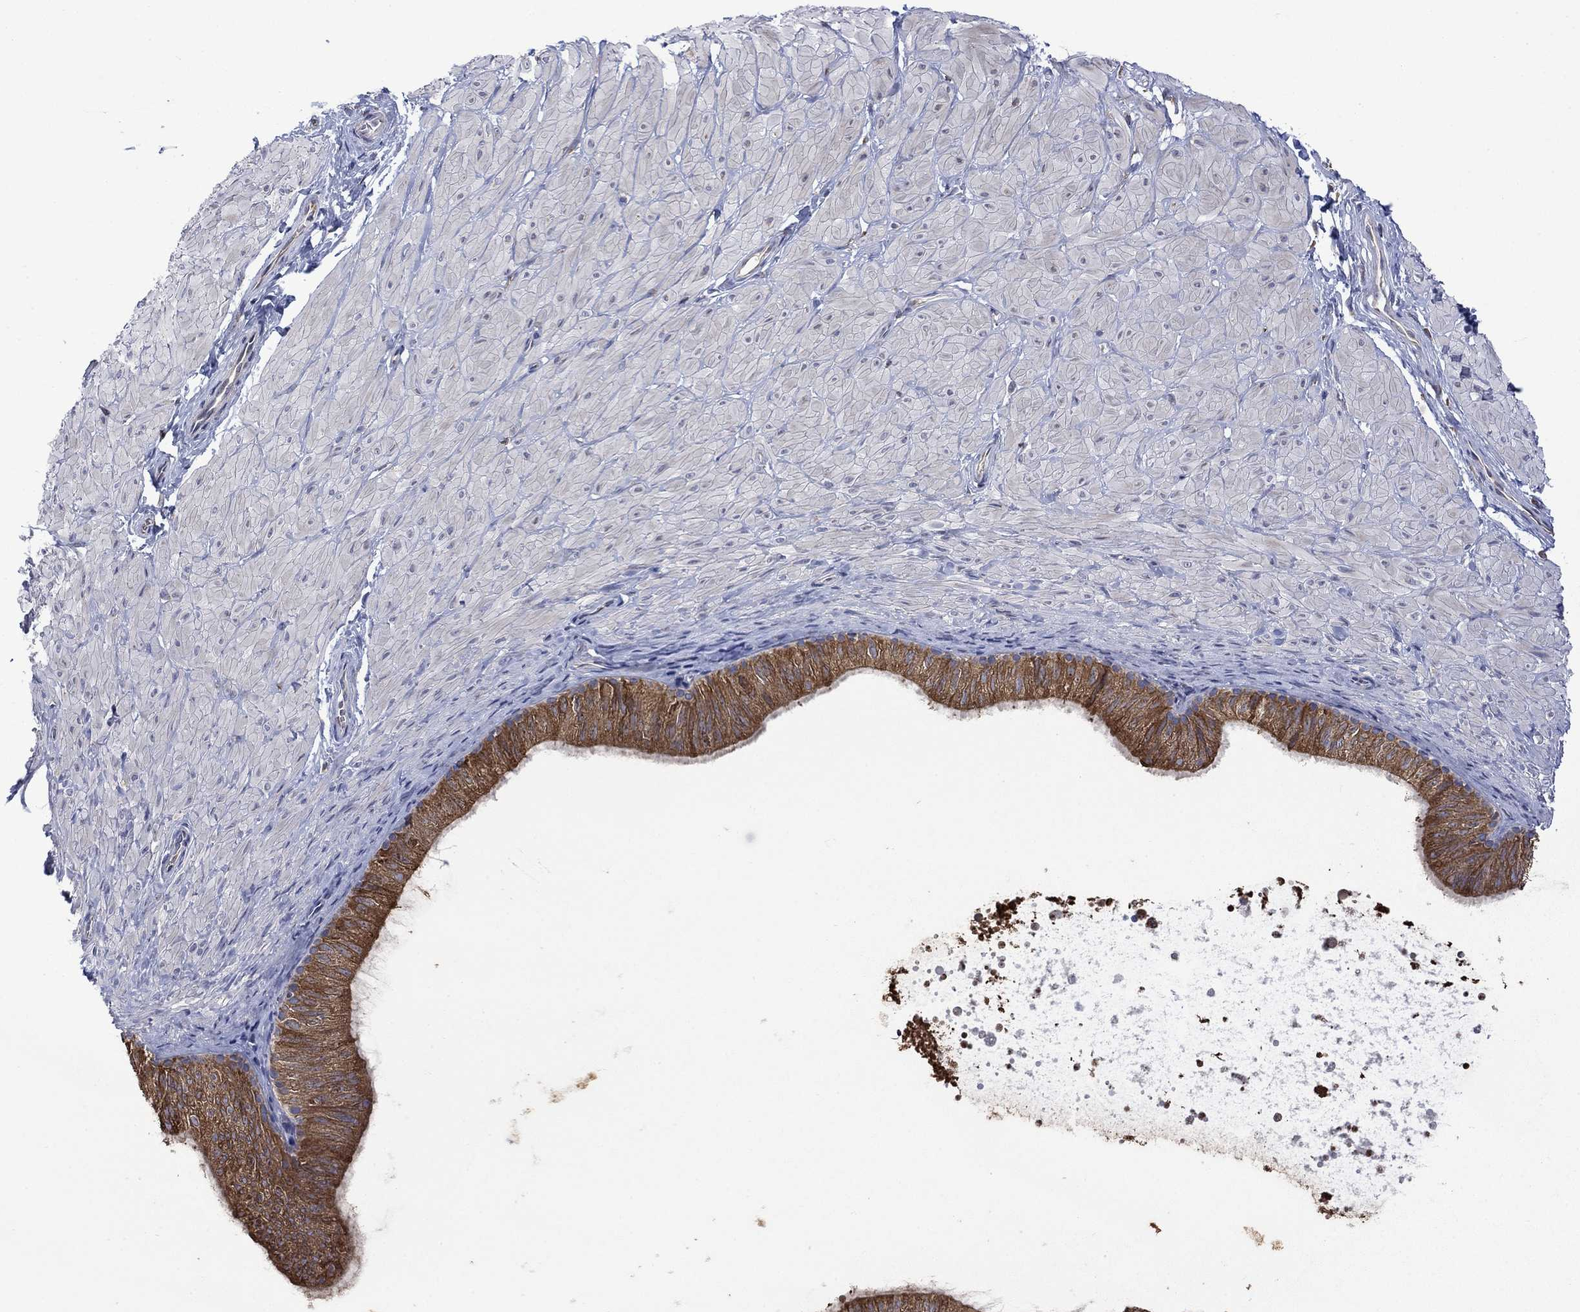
{"staining": {"intensity": "negative", "quantity": "none", "location": "none"}, "tissue": "soft tissue", "cell_type": "Fibroblasts", "image_type": "normal", "snomed": [{"axis": "morphology", "description": "Normal tissue, NOS"}, {"axis": "topography", "description": "Smooth muscle"}, {"axis": "topography", "description": "Peripheral nerve tissue"}], "caption": "The histopathology image demonstrates no significant positivity in fibroblasts of soft tissue.", "gene": "FURIN", "patient": {"sex": "male", "age": 22}}